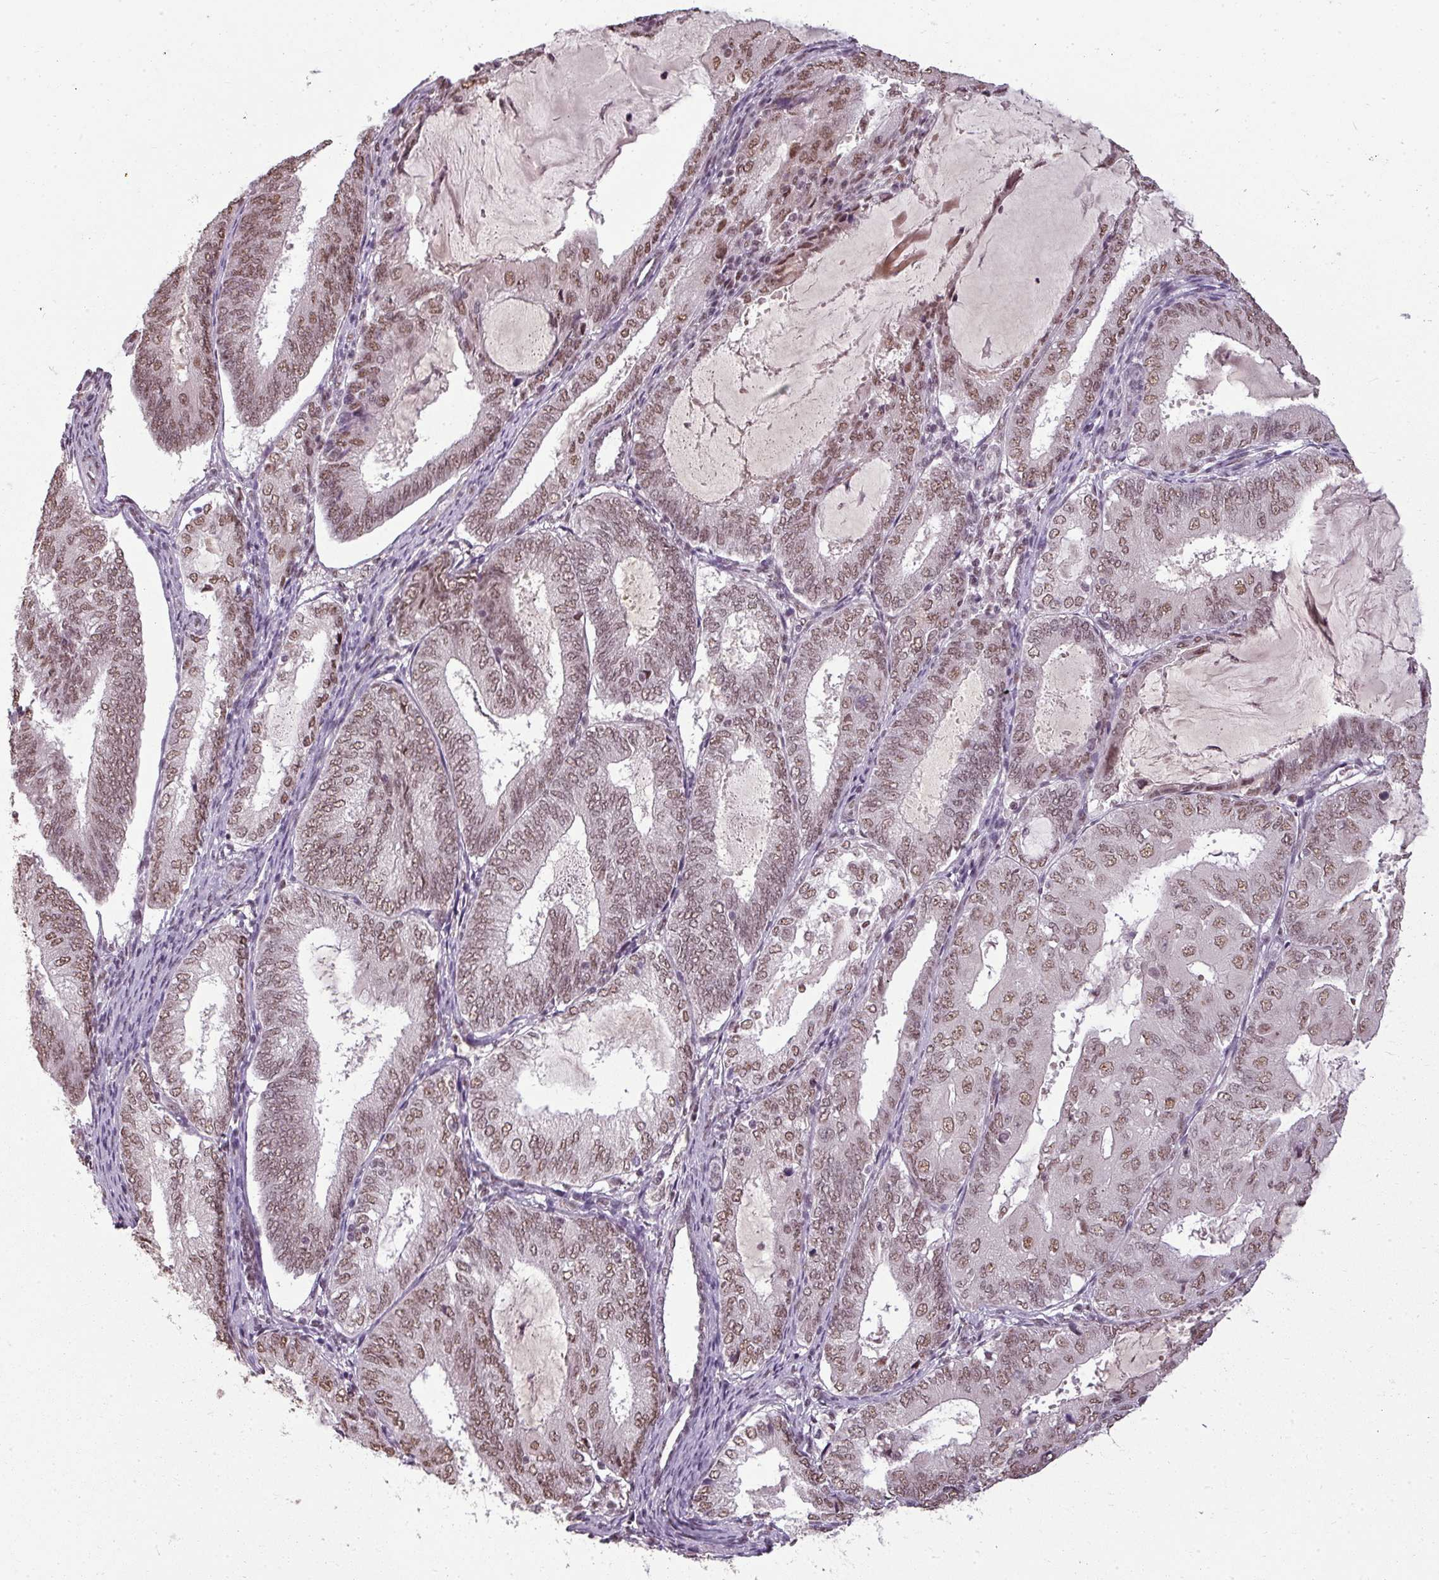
{"staining": {"intensity": "moderate", "quantity": ">75%", "location": "nuclear"}, "tissue": "endometrial cancer", "cell_type": "Tumor cells", "image_type": "cancer", "snomed": [{"axis": "morphology", "description": "Adenocarcinoma, NOS"}, {"axis": "topography", "description": "Endometrium"}], "caption": "Endometrial cancer stained with DAB (3,3'-diaminobenzidine) IHC displays medium levels of moderate nuclear positivity in approximately >75% of tumor cells.", "gene": "BCAS3", "patient": {"sex": "female", "age": 81}}